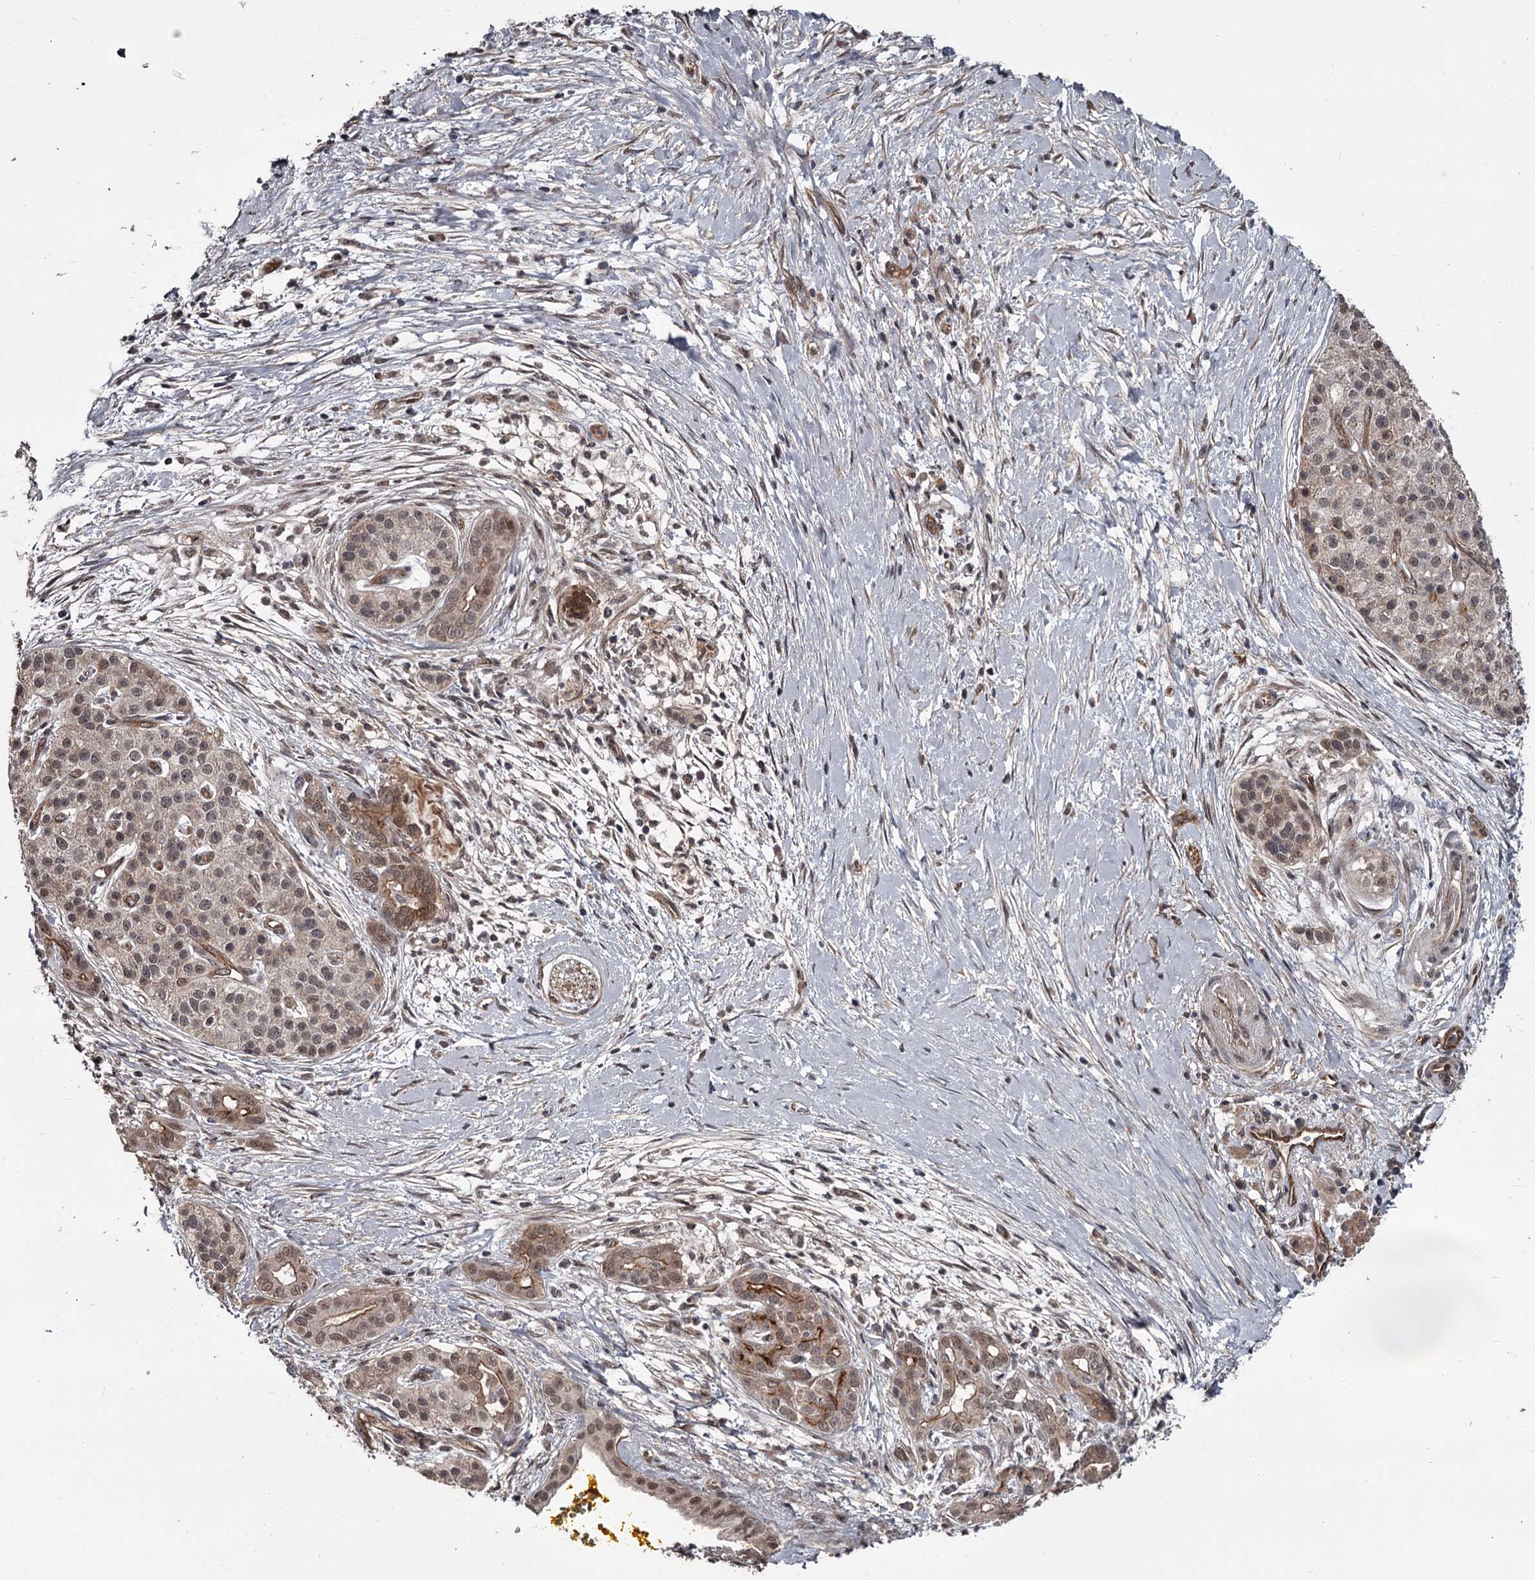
{"staining": {"intensity": "weak", "quantity": ">75%", "location": "nuclear"}, "tissue": "pancreatic cancer", "cell_type": "Tumor cells", "image_type": "cancer", "snomed": [{"axis": "morphology", "description": "Adenocarcinoma, NOS"}, {"axis": "topography", "description": "Pancreas"}], "caption": "Adenocarcinoma (pancreatic) stained with immunohistochemistry displays weak nuclear staining in approximately >75% of tumor cells.", "gene": "CDC42EP2", "patient": {"sex": "male", "age": 58}}